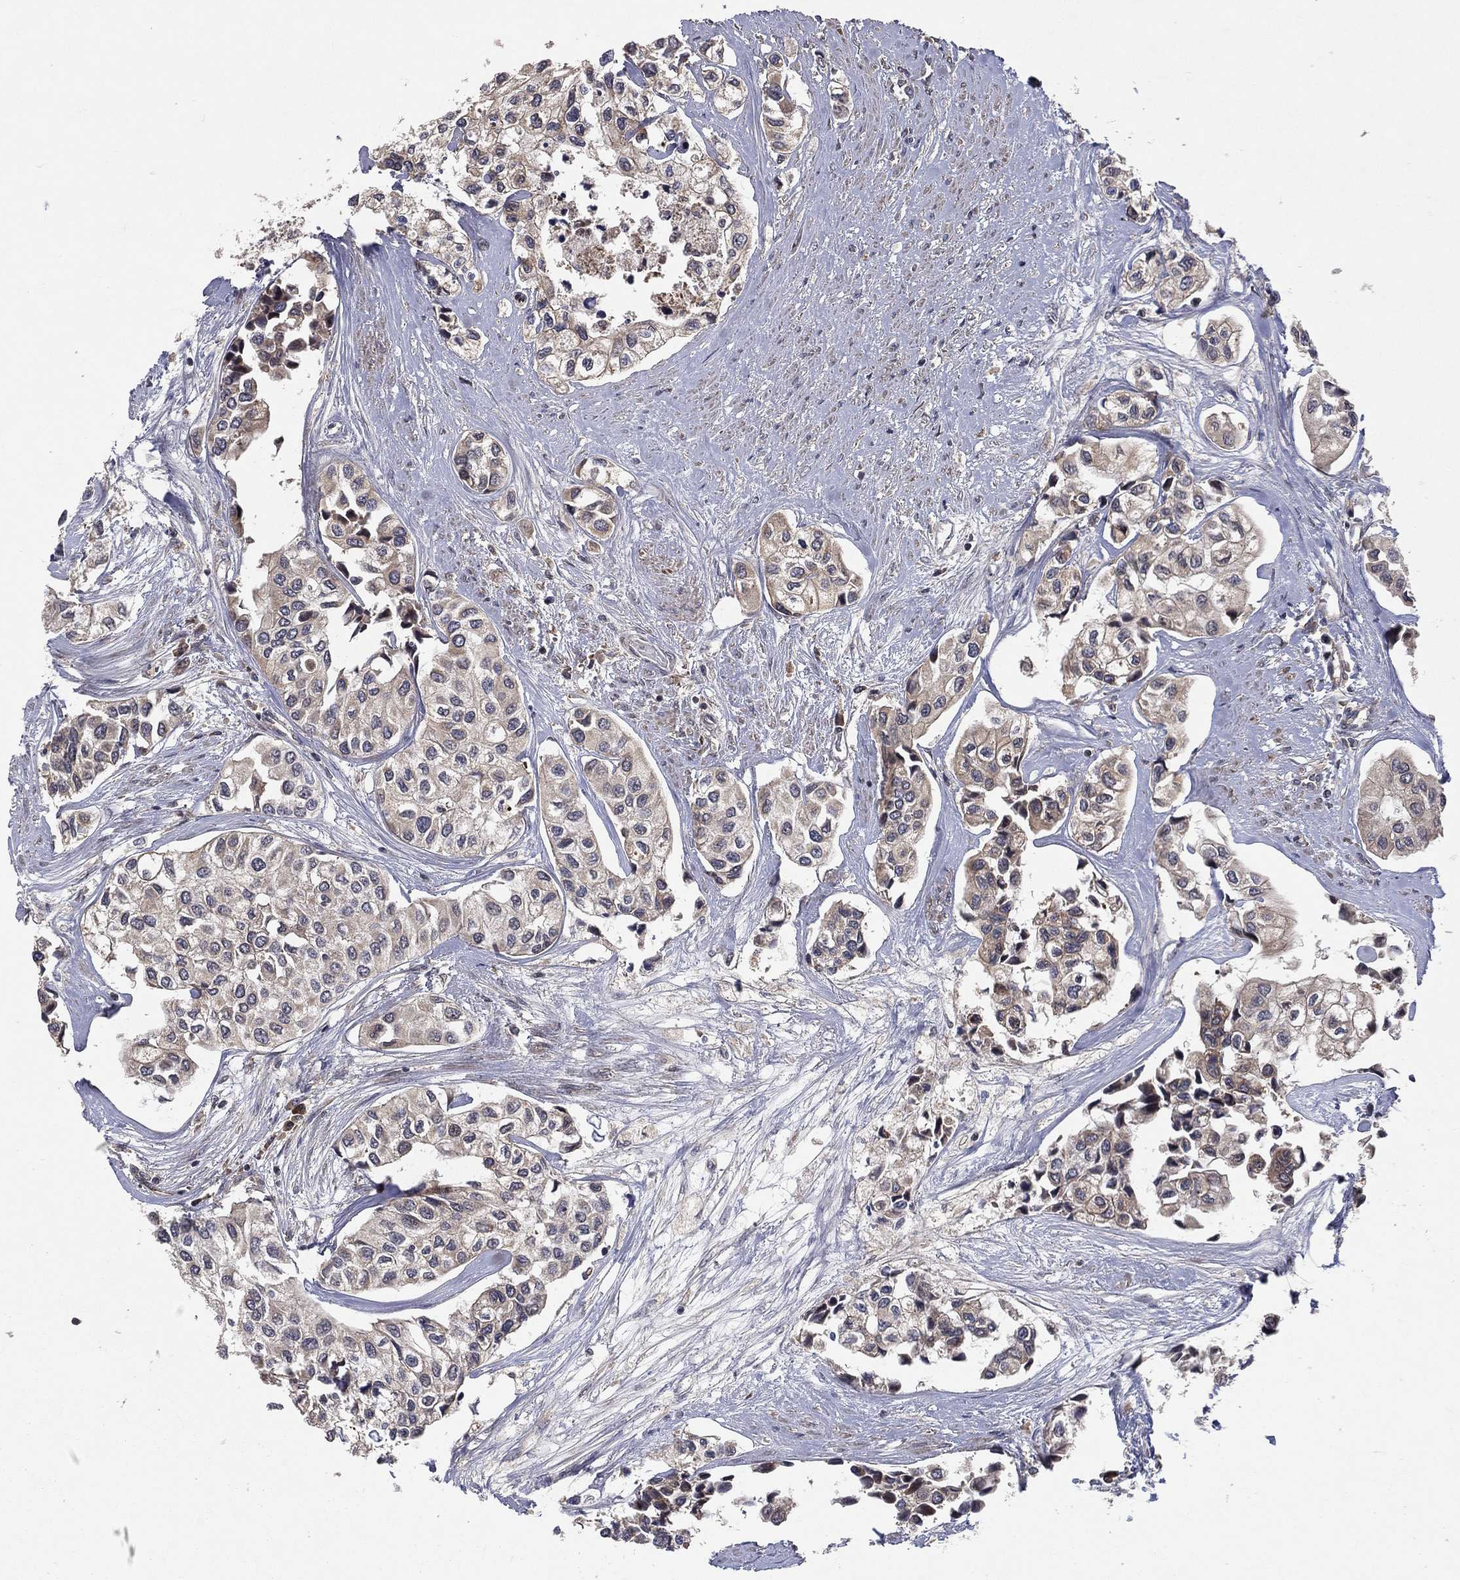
{"staining": {"intensity": "moderate", "quantity": "<25%", "location": "cytoplasmic/membranous"}, "tissue": "urothelial cancer", "cell_type": "Tumor cells", "image_type": "cancer", "snomed": [{"axis": "morphology", "description": "Urothelial carcinoma, High grade"}, {"axis": "topography", "description": "Urinary bladder"}], "caption": "IHC (DAB) staining of human urothelial cancer exhibits moderate cytoplasmic/membranous protein staining in about <25% of tumor cells.", "gene": "RAB11FIP4", "patient": {"sex": "male", "age": 73}}